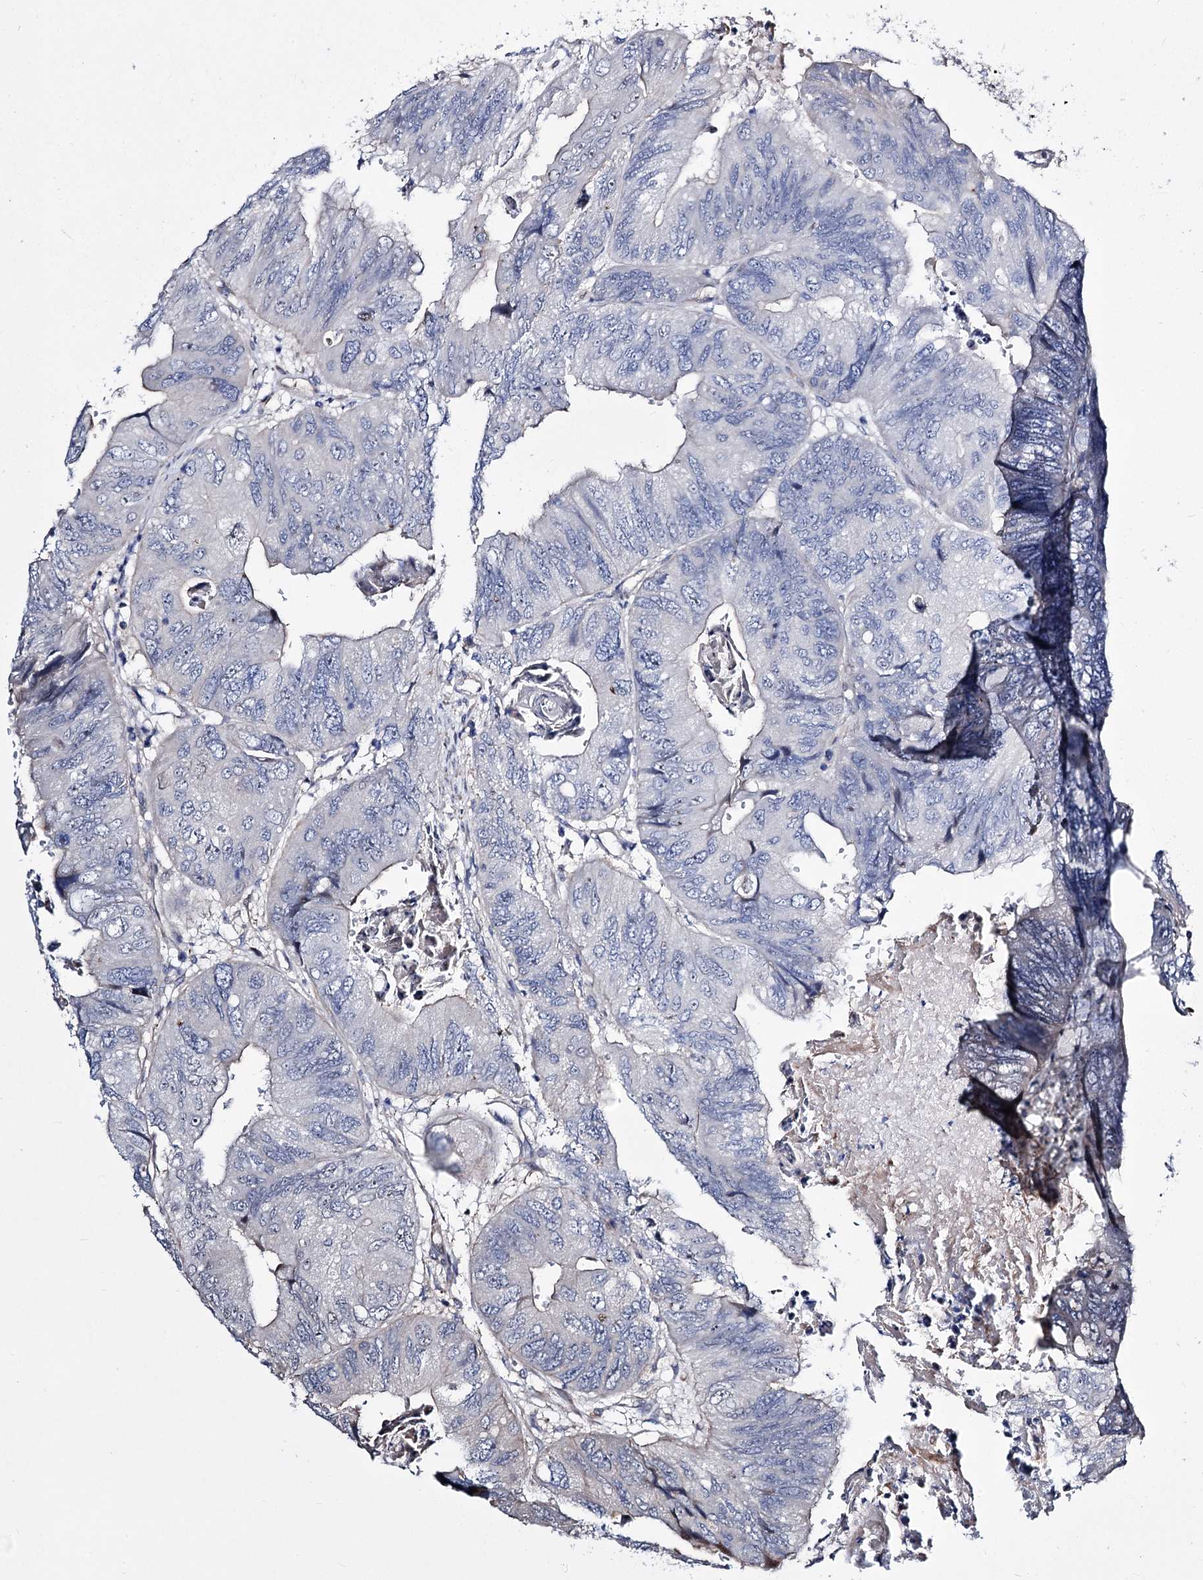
{"staining": {"intensity": "negative", "quantity": "none", "location": "none"}, "tissue": "colorectal cancer", "cell_type": "Tumor cells", "image_type": "cancer", "snomed": [{"axis": "morphology", "description": "Adenocarcinoma, NOS"}, {"axis": "topography", "description": "Rectum"}], "caption": "A high-resolution histopathology image shows IHC staining of colorectal cancer (adenocarcinoma), which displays no significant staining in tumor cells. (DAB (3,3'-diaminobenzidine) IHC, high magnification).", "gene": "CHMP7", "patient": {"sex": "male", "age": 63}}